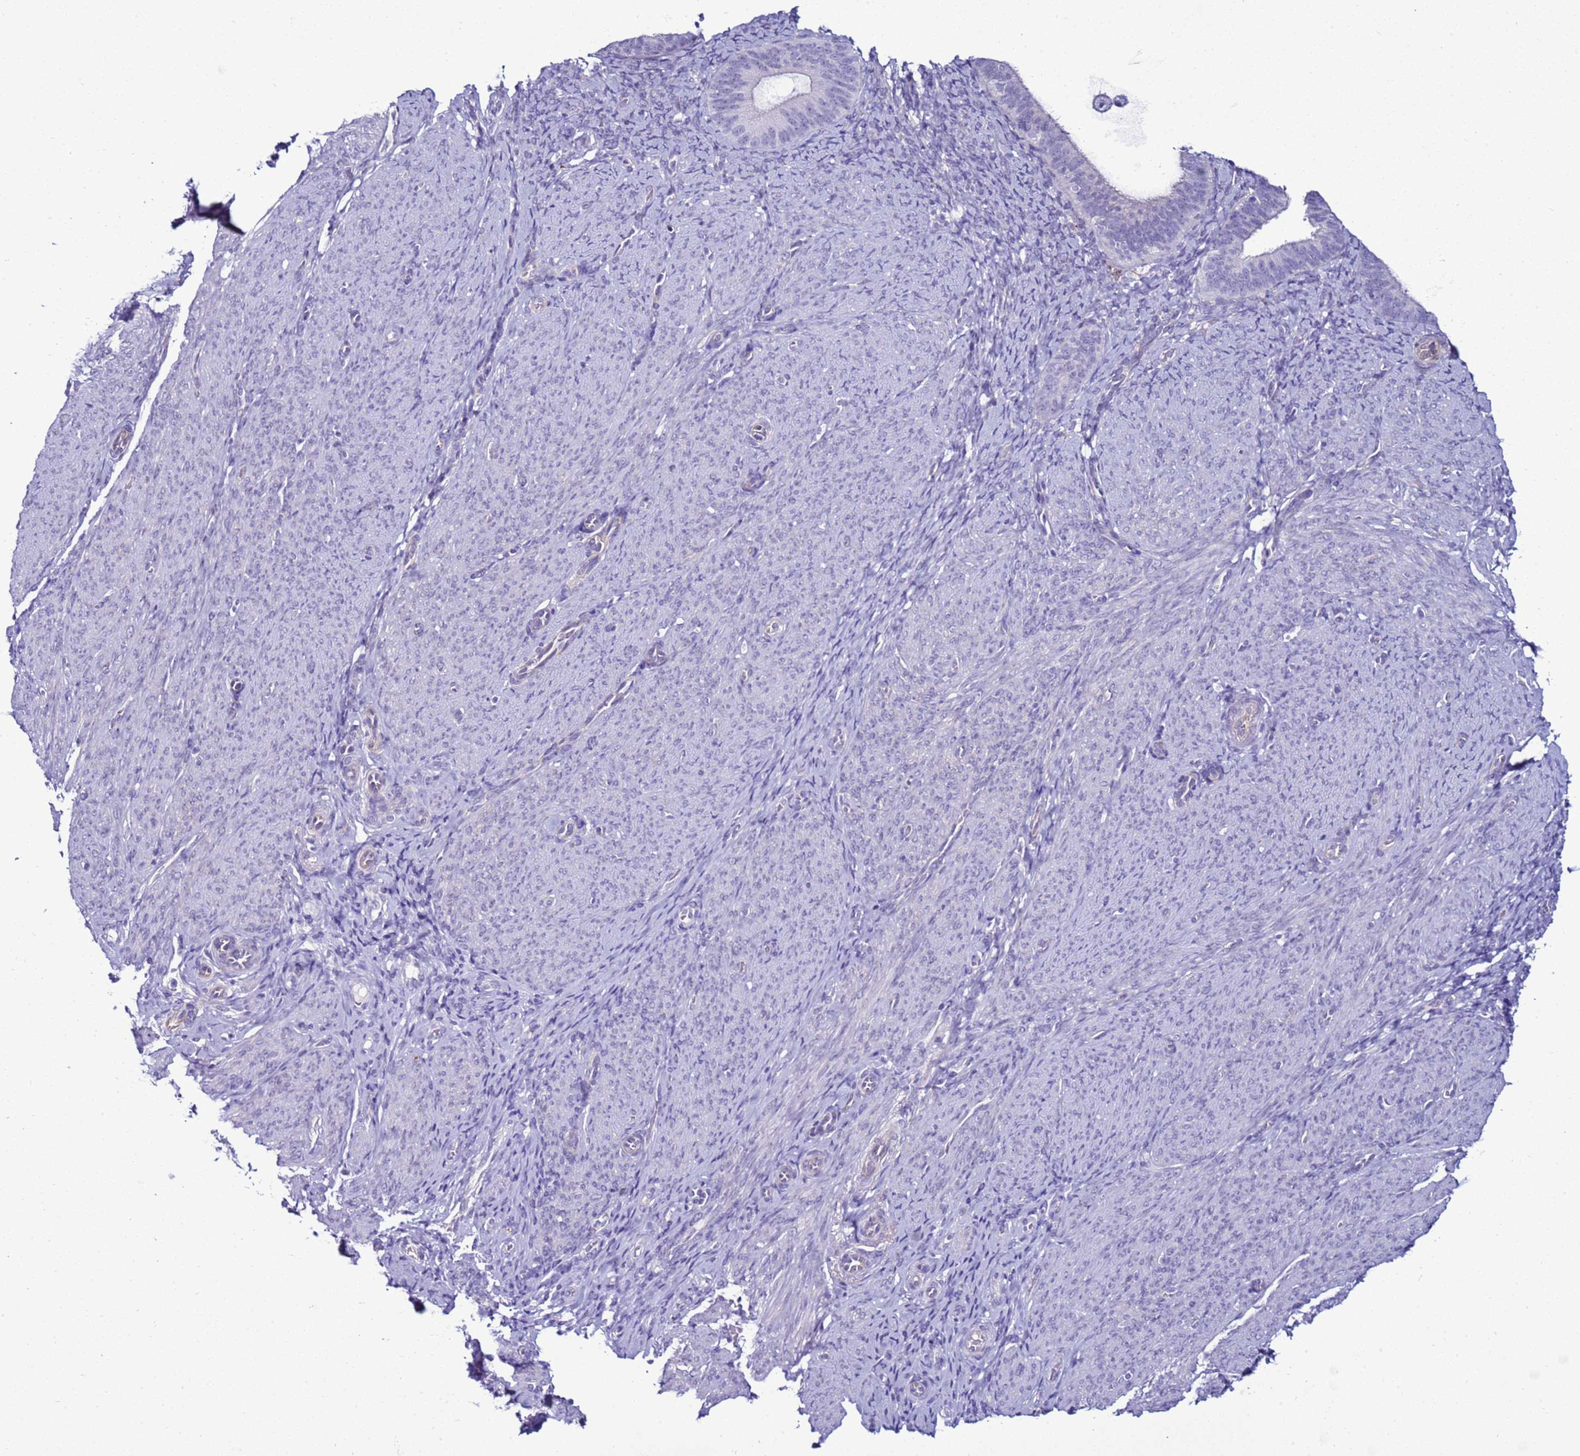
{"staining": {"intensity": "negative", "quantity": "none", "location": "none"}, "tissue": "endometrium", "cell_type": "Cells in endometrial stroma", "image_type": "normal", "snomed": [{"axis": "morphology", "description": "Normal tissue, NOS"}, {"axis": "topography", "description": "Endometrium"}], "caption": "Immunohistochemical staining of normal endometrium reveals no significant positivity in cells in endometrial stroma.", "gene": "LRRC10B", "patient": {"sex": "female", "age": 65}}